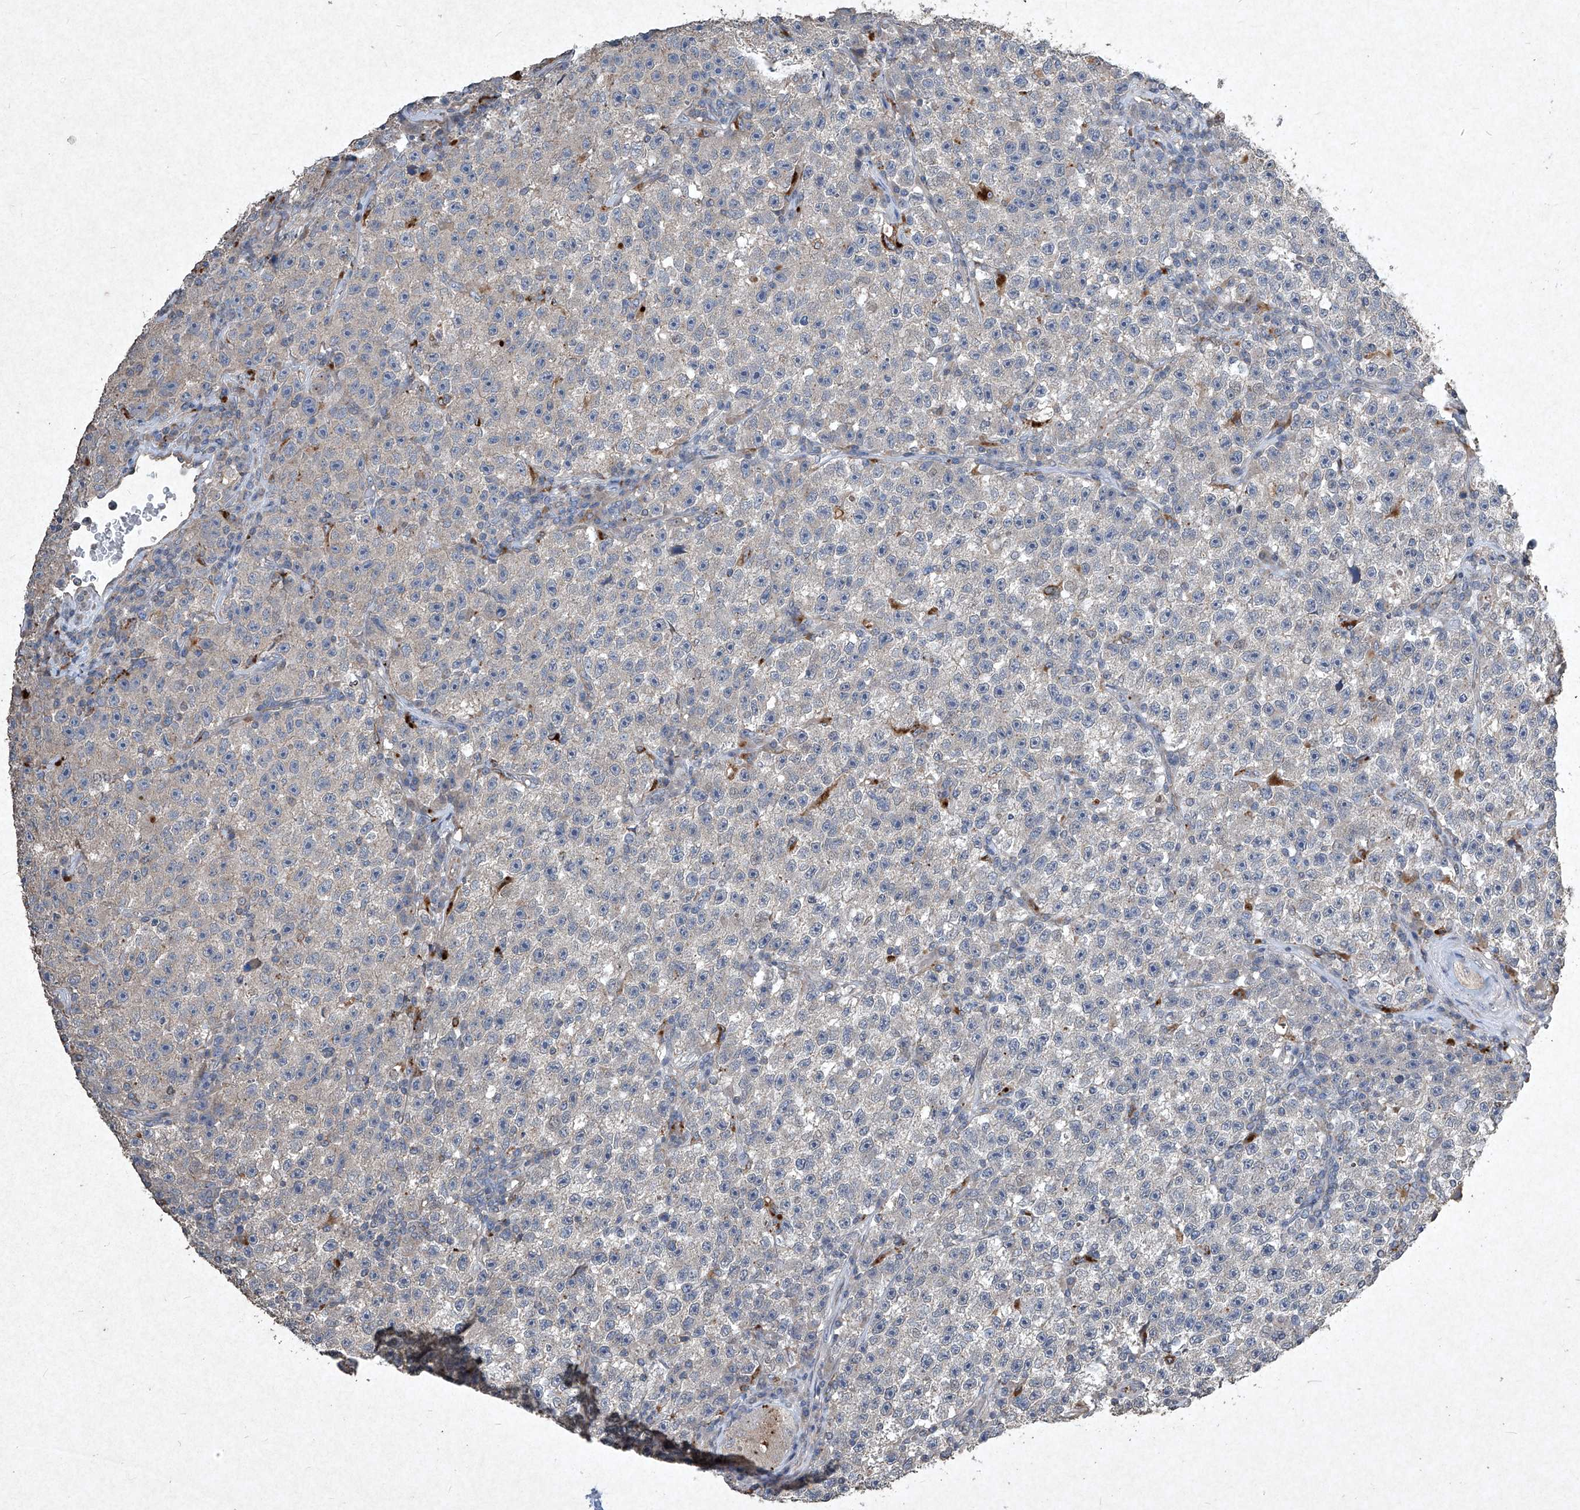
{"staining": {"intensity": "negative", "quantity": "none", "location": "none"}, "tissue": "testis cancer", "cell_type": "Tumor cells", "image_type": "cancer", "snomed": [{"axis": "morphology", "description": "Seminoma, NOS"}, {"axis": "topography", "description": "Testis"}], "caption": "DAB (3,3'-diaminobenzidine) immunohistochemical staining of testis seminoma reveals no significant staining in tumor cells. (DAB (3,3'-diaminobenzidine) immunohistochemistry visualized using brightfield microscopy, high magnification).", "gene": "MED16", "patient": {"sex": "male", "age": 22}}